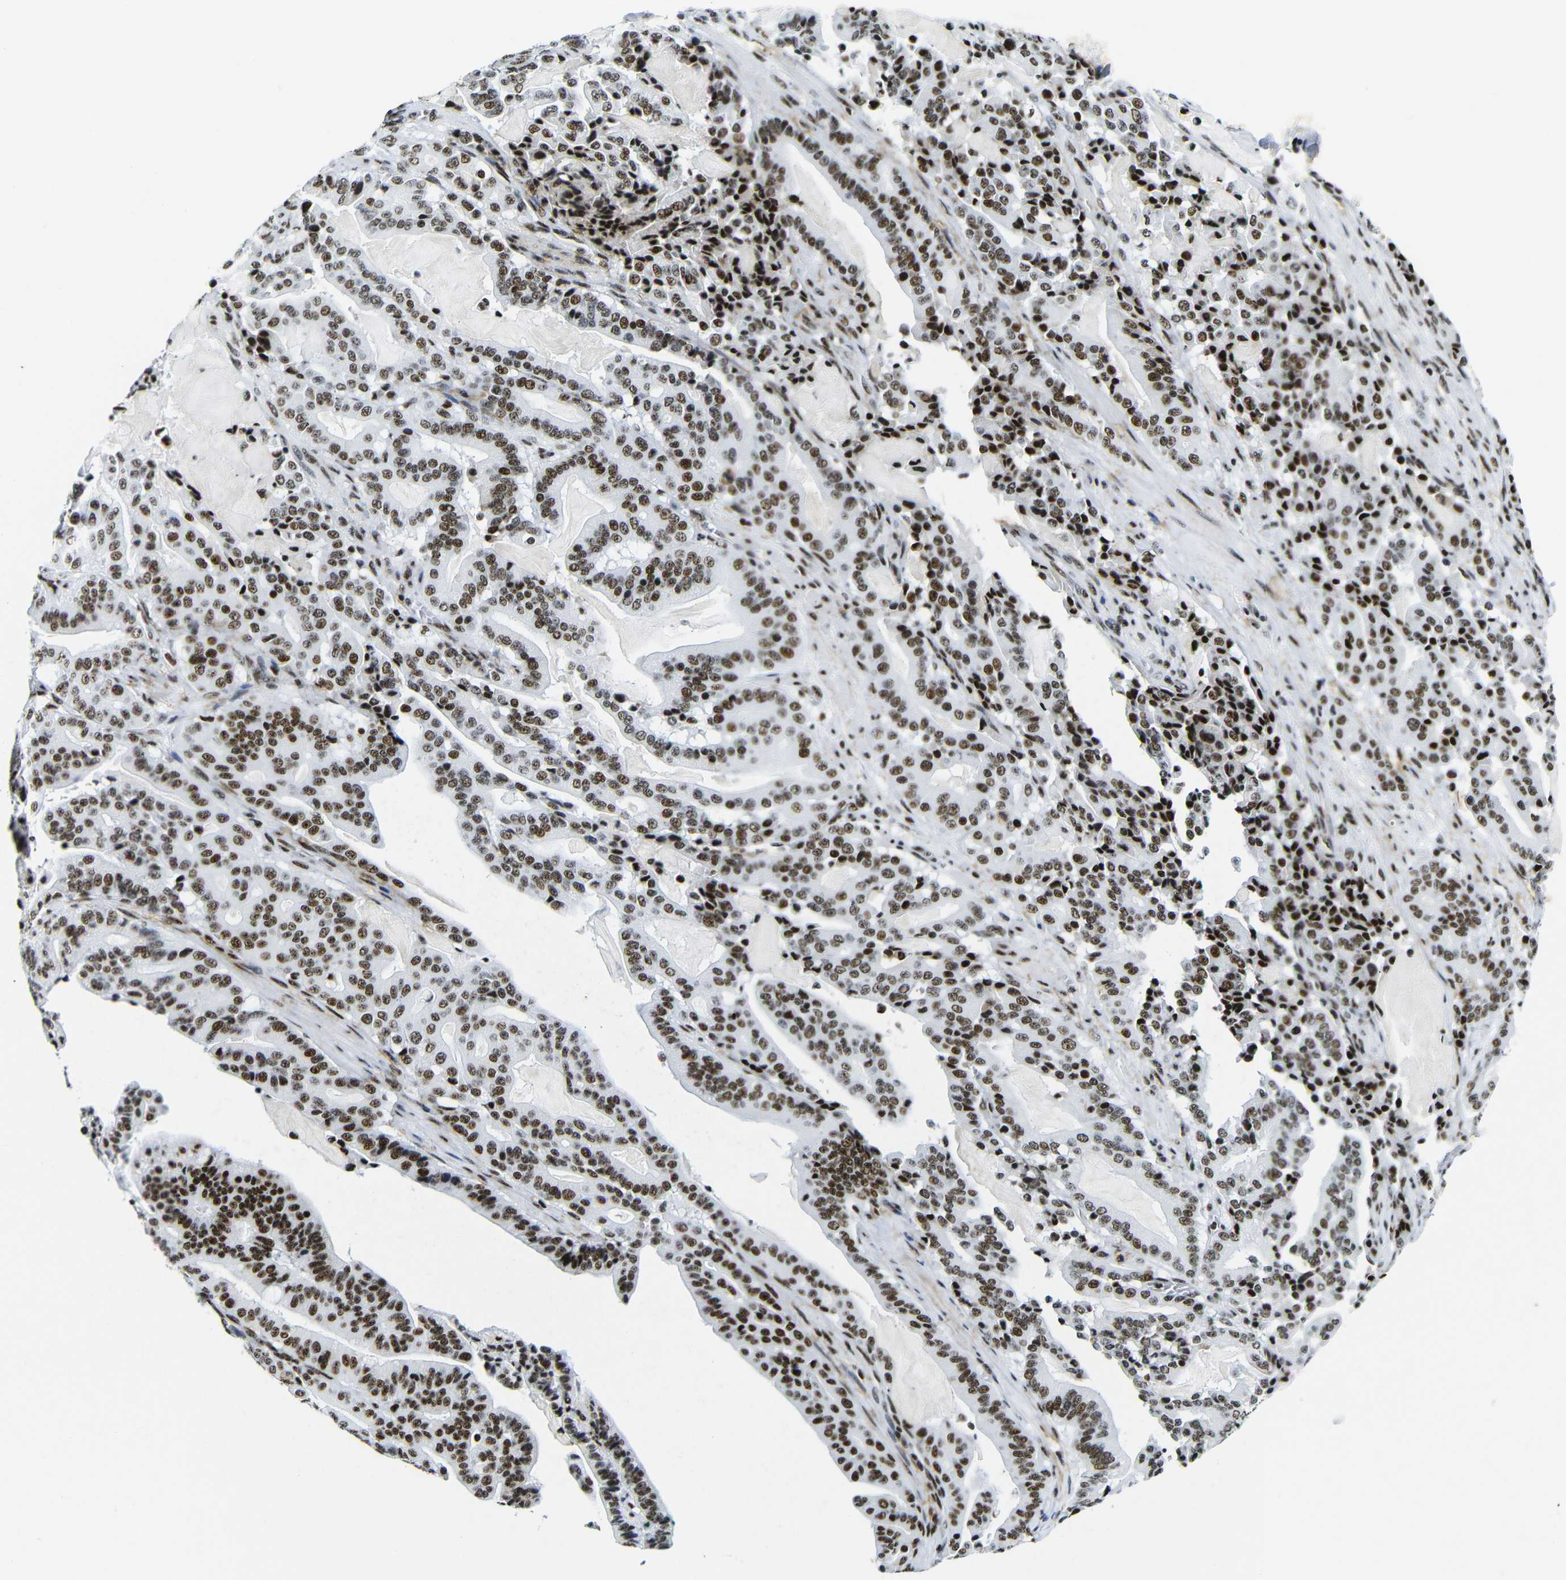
{"staining": {"intensity": "strong", "quantity": ">75%", "location": "nuclear"}, "tissue": "pancreatic cancer", "cell_type": "Tumor cells", "image_type": "cancer", "snomed": [{"axis": "morphology", "description": "Adenocarcinoma, NOS"}, {"axis": "topography", "description": "Pancreas"}], "caption": "Pancreatic adenocarcinoma tissue reveals strong nuclear positivity in approximately >75% of tumor cells, visualized by immunohistochemistry. Immunohistochemistry stains the protein in brown and the nuclei are stained blue.", "gene": "SRSF1", "patient": {"sex": "male", "age": 63}}